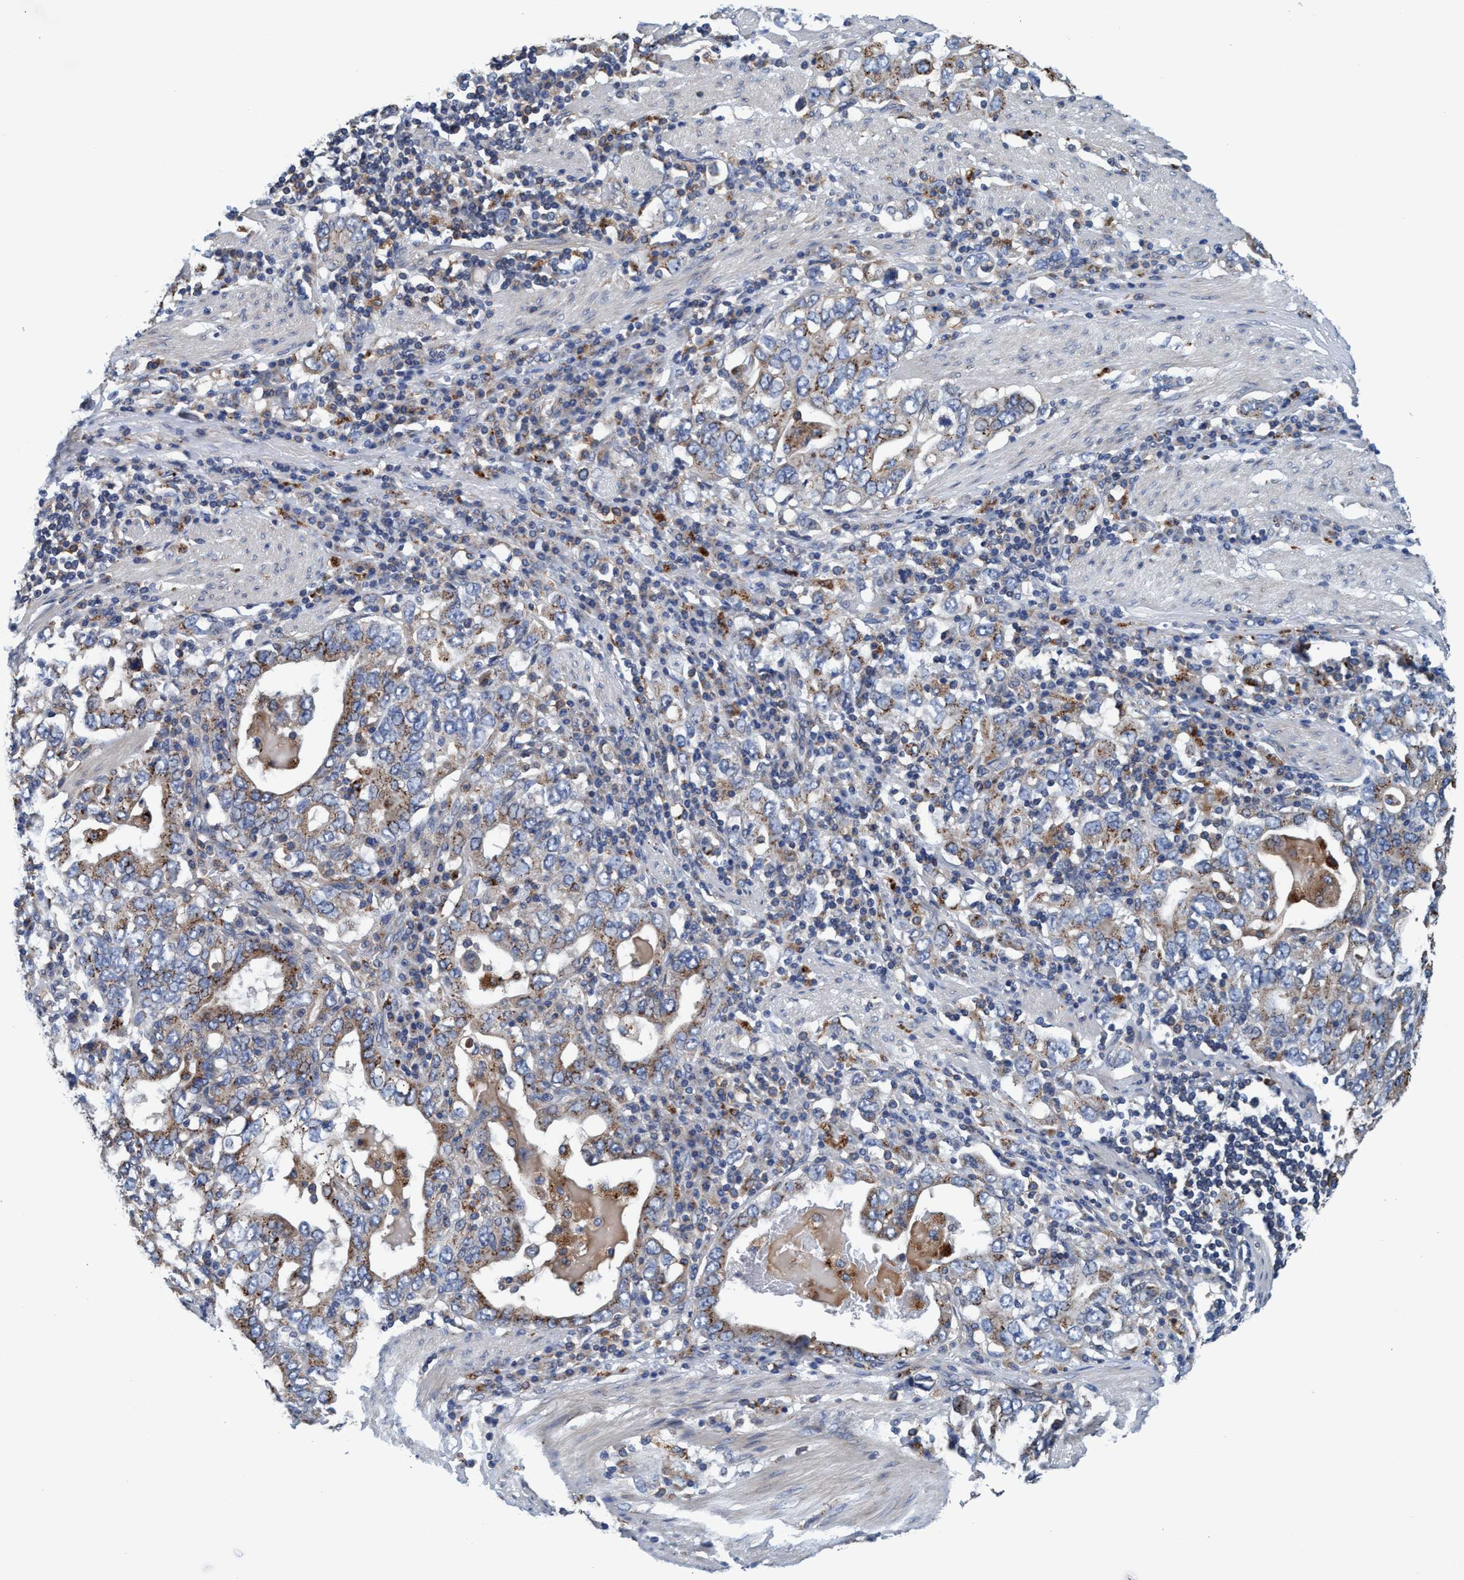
{"staining": {"intensity": "weak", "quantity": "25%-75%", "location": "cytoplasmic/membranous"}, "tissue": "stomach cancer", "cell_type": "Tumor cells", "image_type": "cancer", "snomed": [{"axis": "morphology", "description": "Adenocarcinoma, NOS"}, {"axis": "topography", "description": "Stomach, upper"}], "caption": "This image displays immunohistochemistry (IHC) staining of stomach cancer (adenocarcinoma), with low weak cytoplasmic/membranous staining in approximately 25%-75% of tumor cells.", "gene": "ENDOG", "patient": {"sex": "male", "age": 62}}